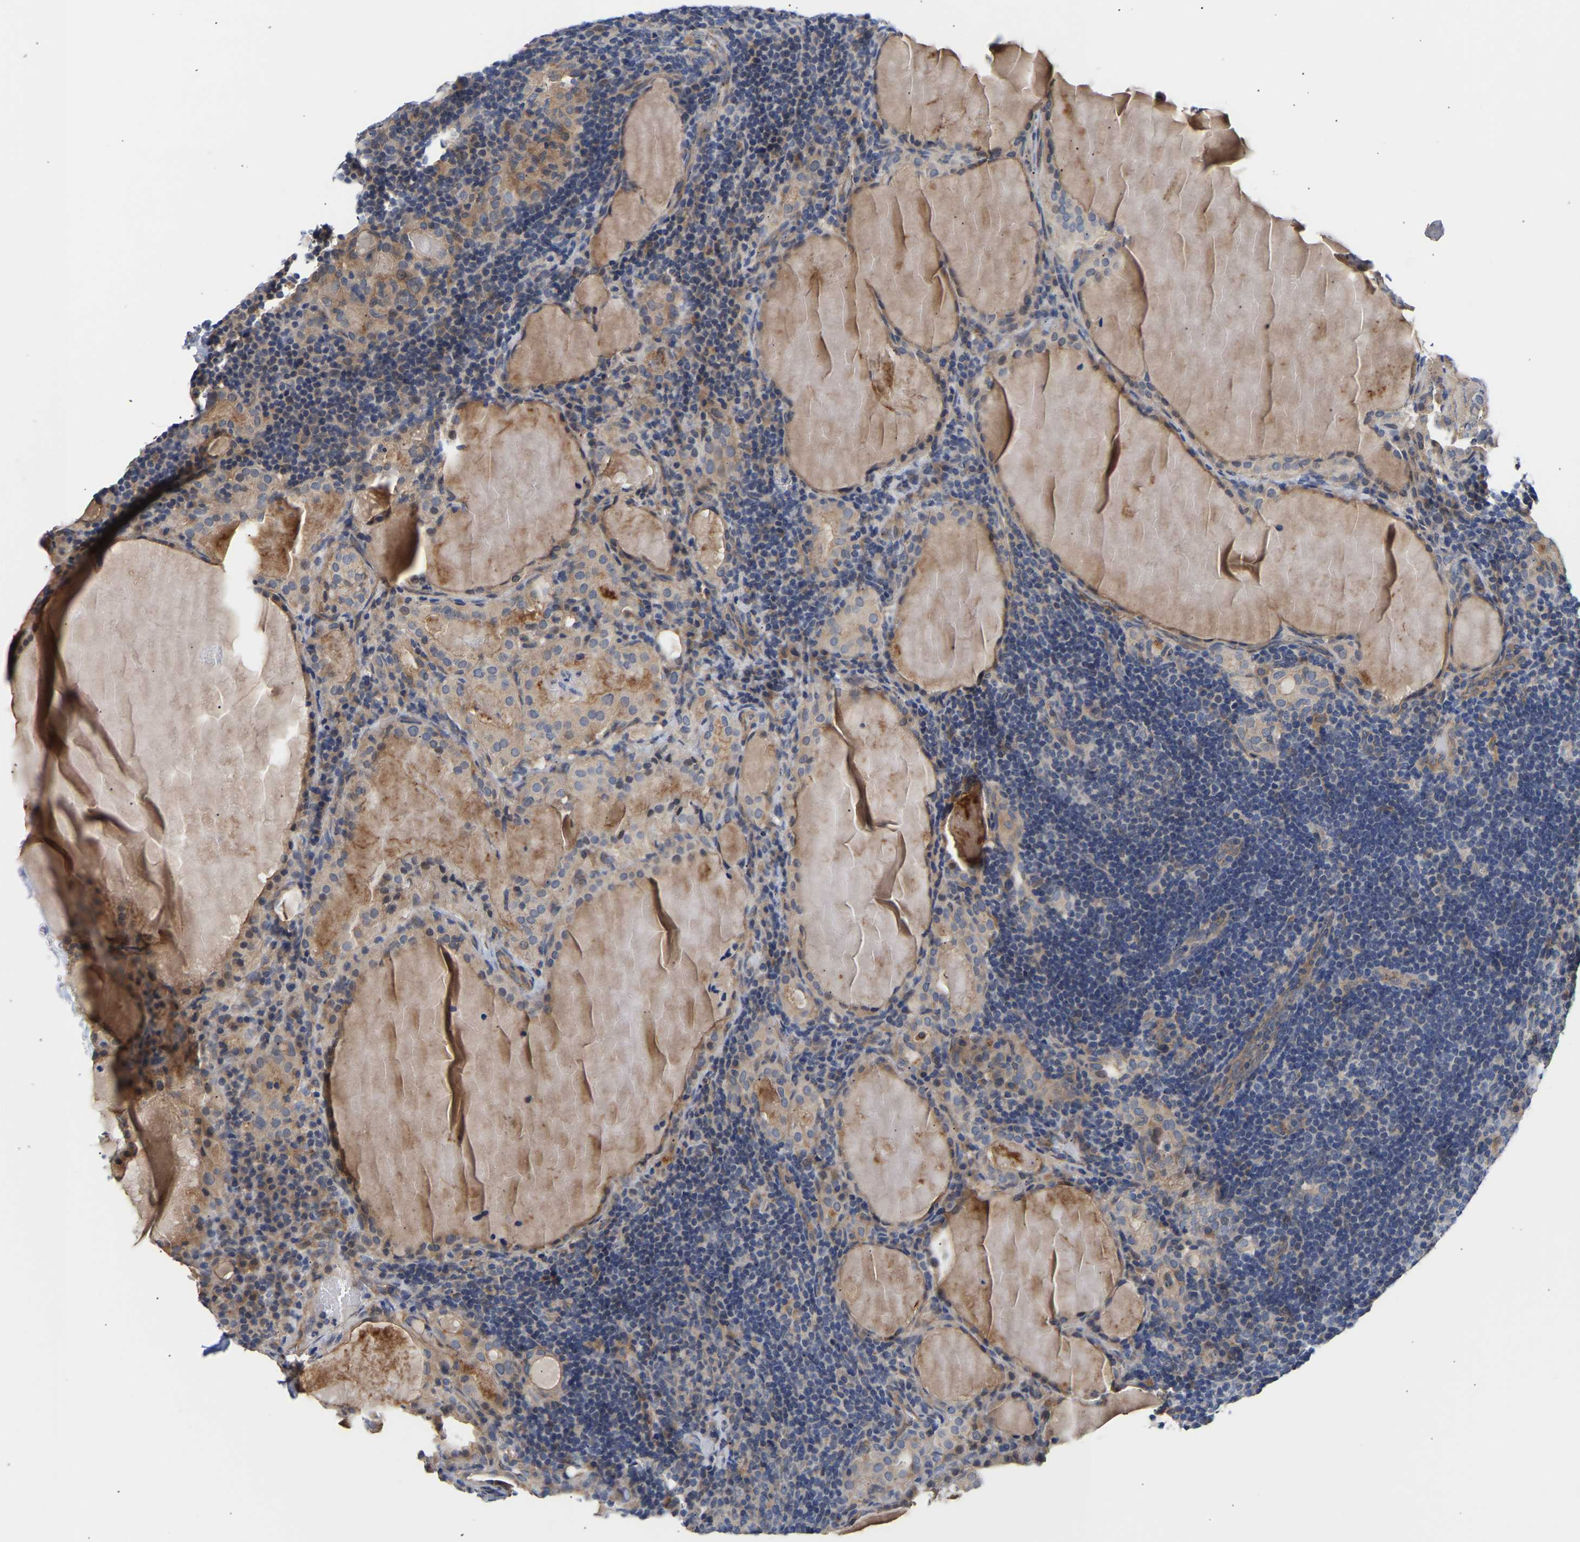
{"staining": {"intensity": "moderate", "quantity": ">75%", "location": "cytoplasmic/membranous"}, "tissue": "thyroid cancer", "cell_type": "Tumor cells", "image_type": "cancer", "snomed": [{"axis": "morphology", "description": "Papillary adenocarcinoma, NOS"}, {"axis": "topography", "description": "Thyroid gland"}], "caption": "This is a micrograph of IHC staining of thyroid cancer (papillary adenocarcinoma), which shows moderate staining in the cytoplasmic/membranous of tumor cells.", "gene": "KASH5", "patient": {"sex": "female", "age": 42}}